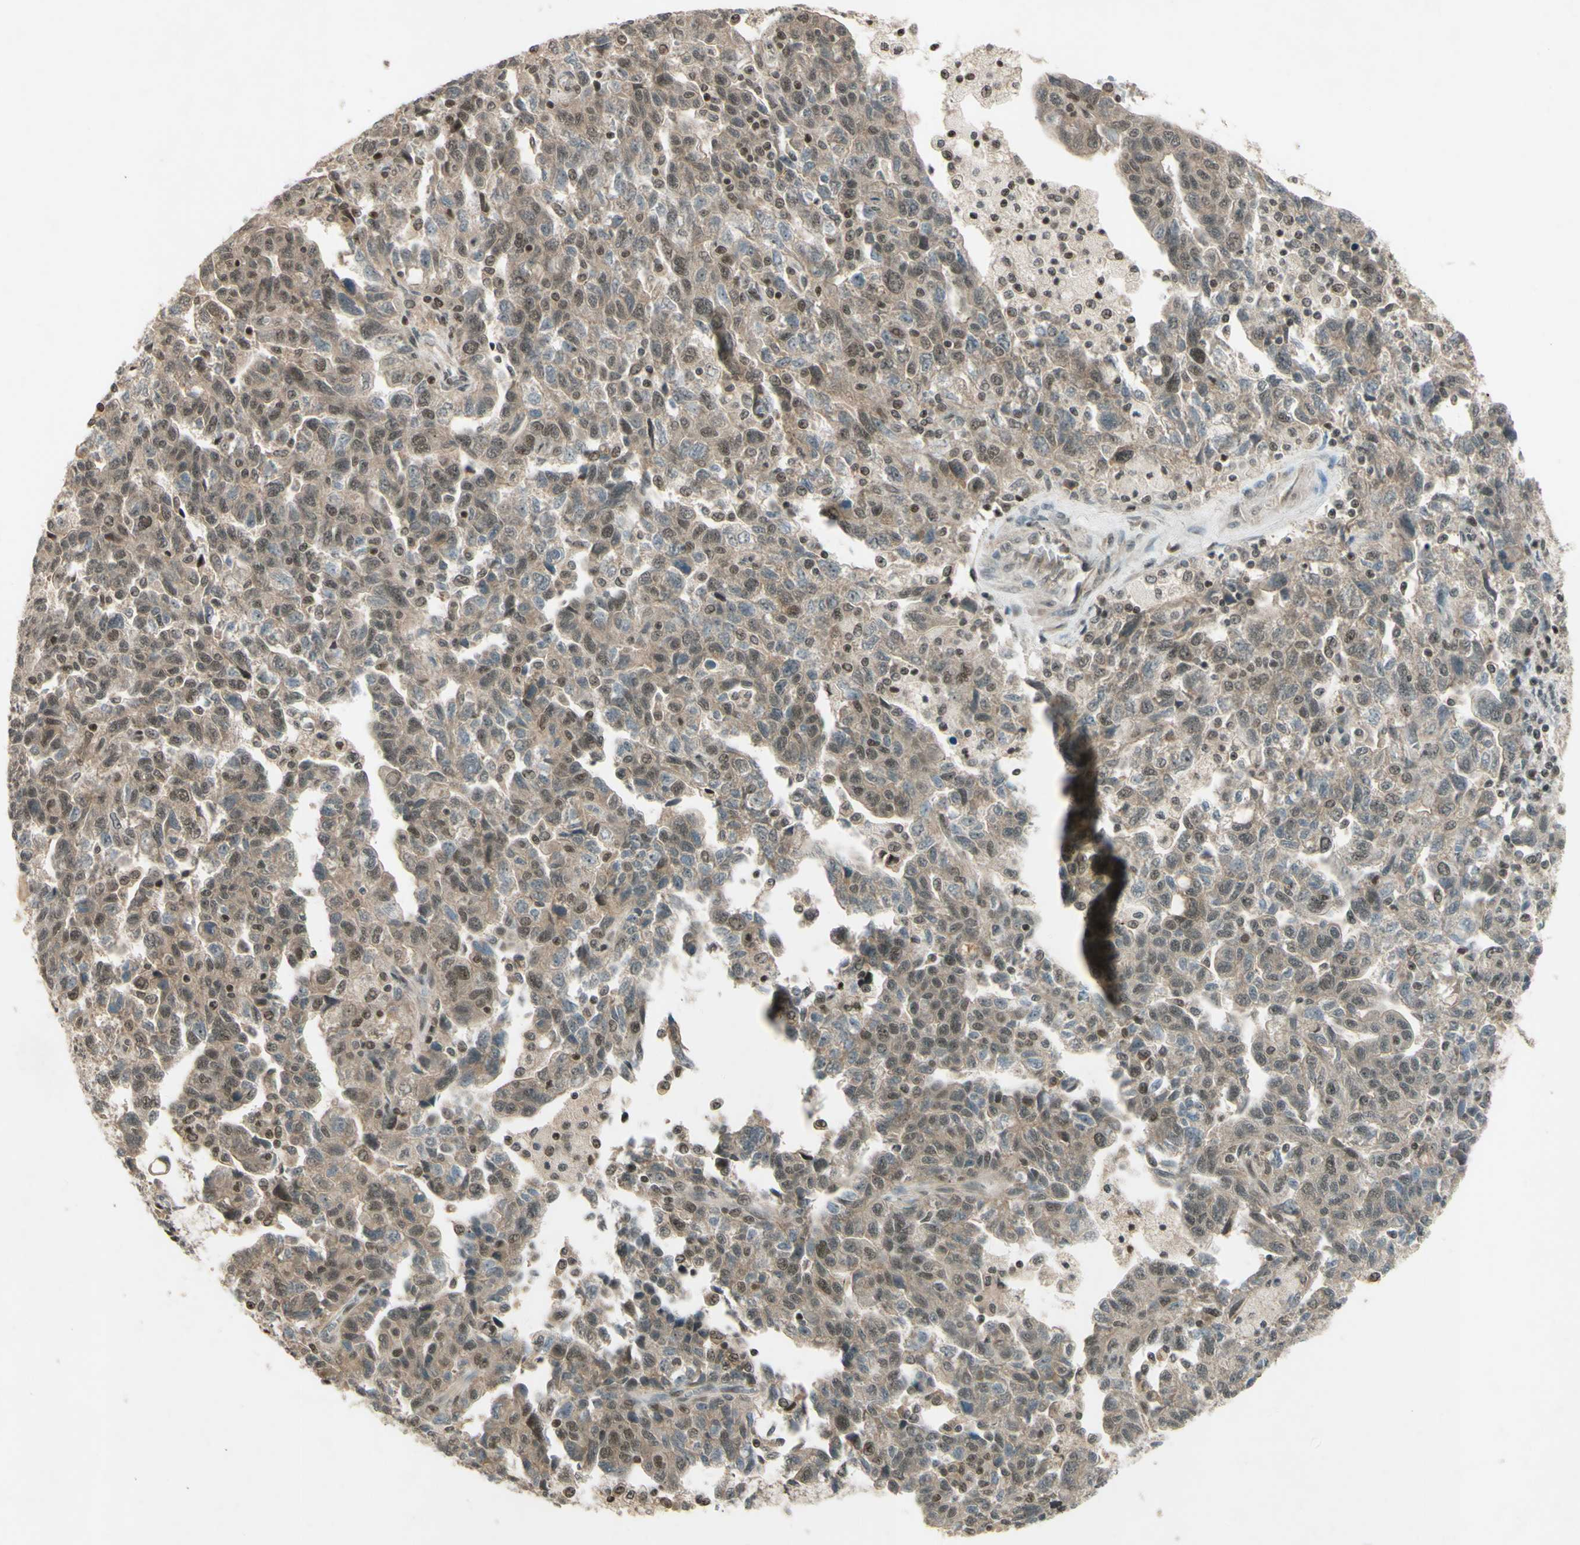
{"staining": {"intensity": "weak", "quantity": ">75%", "location": "cytoplasmic/membranous,nuclear"}, "tissue": "ovarian cancer", "cell_type": "Tumor cells", "image_type": "cancer", "snomed": [{"axis": "morphology", "description": "Carcinoma, NOS"}, {"axis": "morphology", "description": "Cystadenocarcinoma, serous, NOS"}, {"axis": "topography", "description": "Ovary"}], "caption": "Ovarian cancer was stained to show a protein in brown. There is low levels of weak cytoplasmic/membranous and nuclear expression in approximately >75% of tumor cells. The staining is performed using DAB brown chromogen to label protein expression. The nuclei are counter-stained blue using hematoxylin.", "gene": "SNW1", "patient": {"sex": "female", "age": 69}}